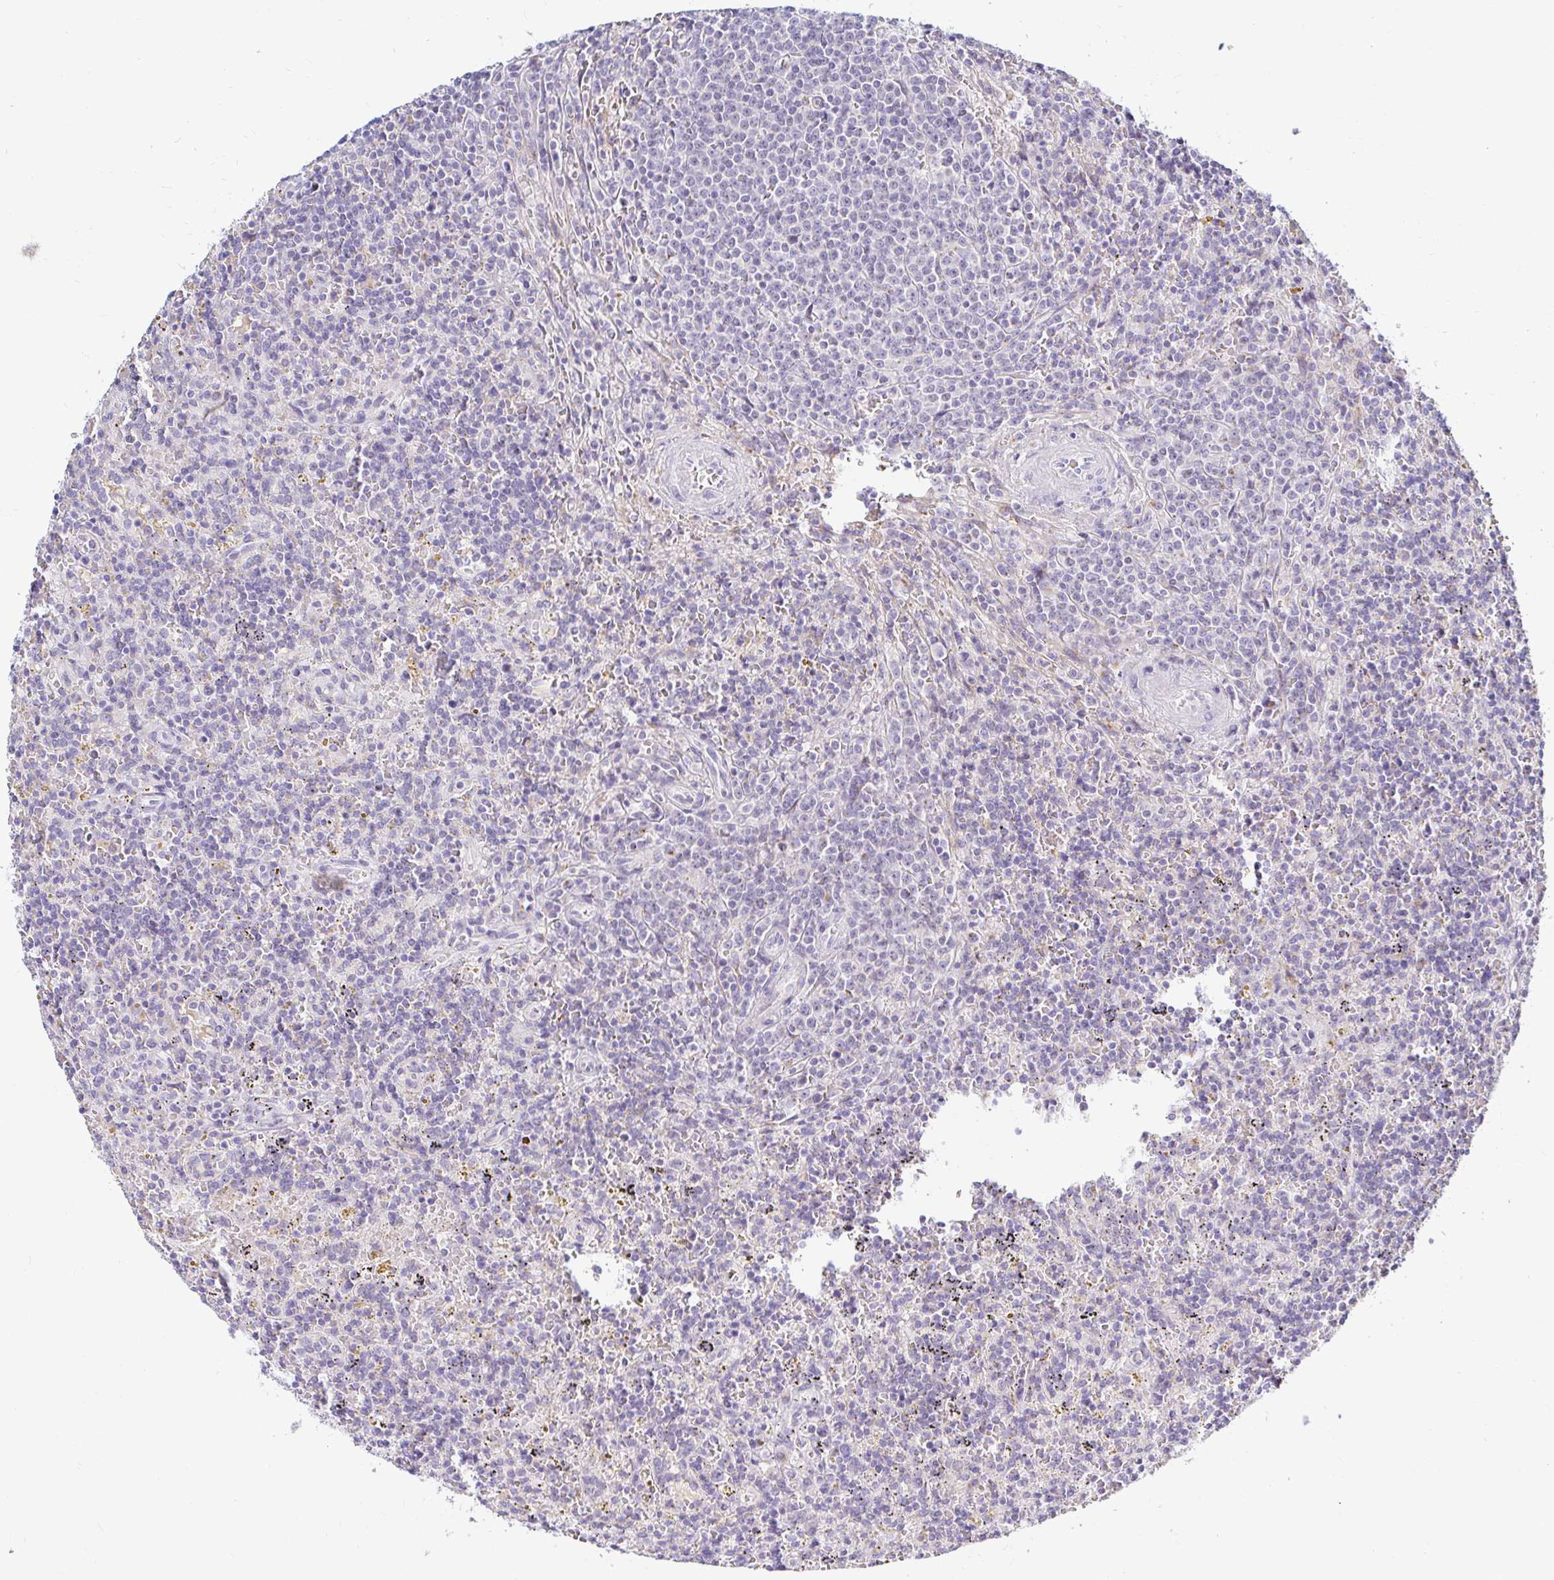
{"staining": {"intensity": "negative", "quantity": "none", "location": "none"}, "tissue": "lymphoma", "cell_type": "Tumor cells", "image_type": "cancer", "snomed": [{"axis": "morphology", "description": "Malignant lymphoma, non-Hodgkin's type, Low grade"}, {"axis": "topography", "description": "Spleen"}], "caption": "An immunohistochemistry micrograph of low-grade malignant lymphoma, non-Hodgkin's type is shown. There is no staining in tumor cells of low-grade malignant lymphoma, non-Hodgkin's type.", "gene": "OR51D1", "patient": {"sex": "male", "age": 67}}